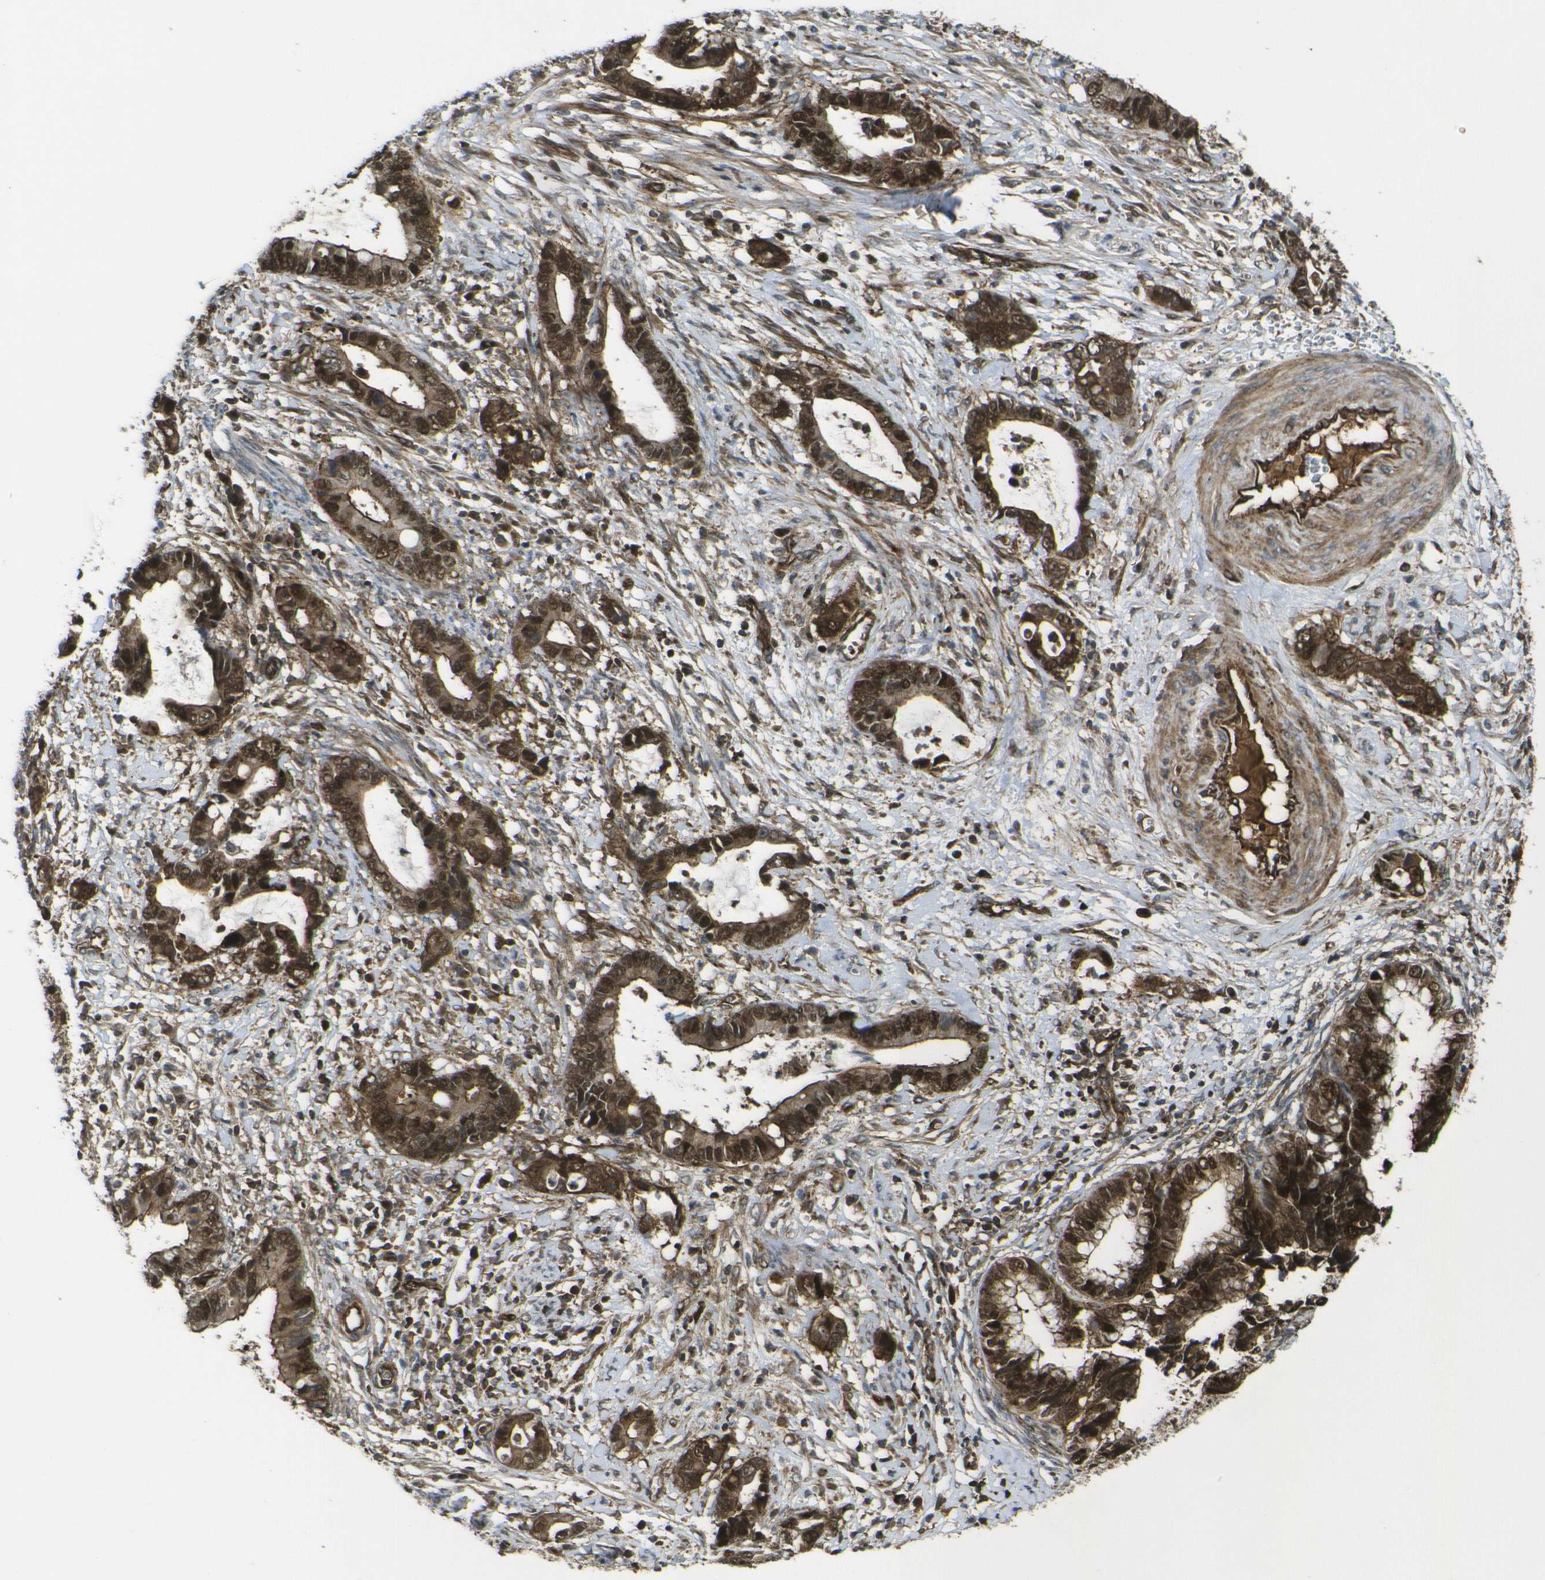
{"staining": {"intensity": "strong", "quantity": ">75%", "location": "cytoplasmic/membranous,nuclear"}, "tissue": "cervical cancer", "cell_type": "Tumor cells", "image_type": "cancer", "snomed": [{"axis": "morphology", "description": "Adenocarcinoma, NOS"}, {"axis": "topography", "description": "Cervix"}], "caption": "A brown stain labels strong cytoplasmic/membranous and nuclear expression of a protein in cervical adenocarcinoma tumor cells.", "gene": "ECE1", "patient": {"sex": "female", "age": 44}}